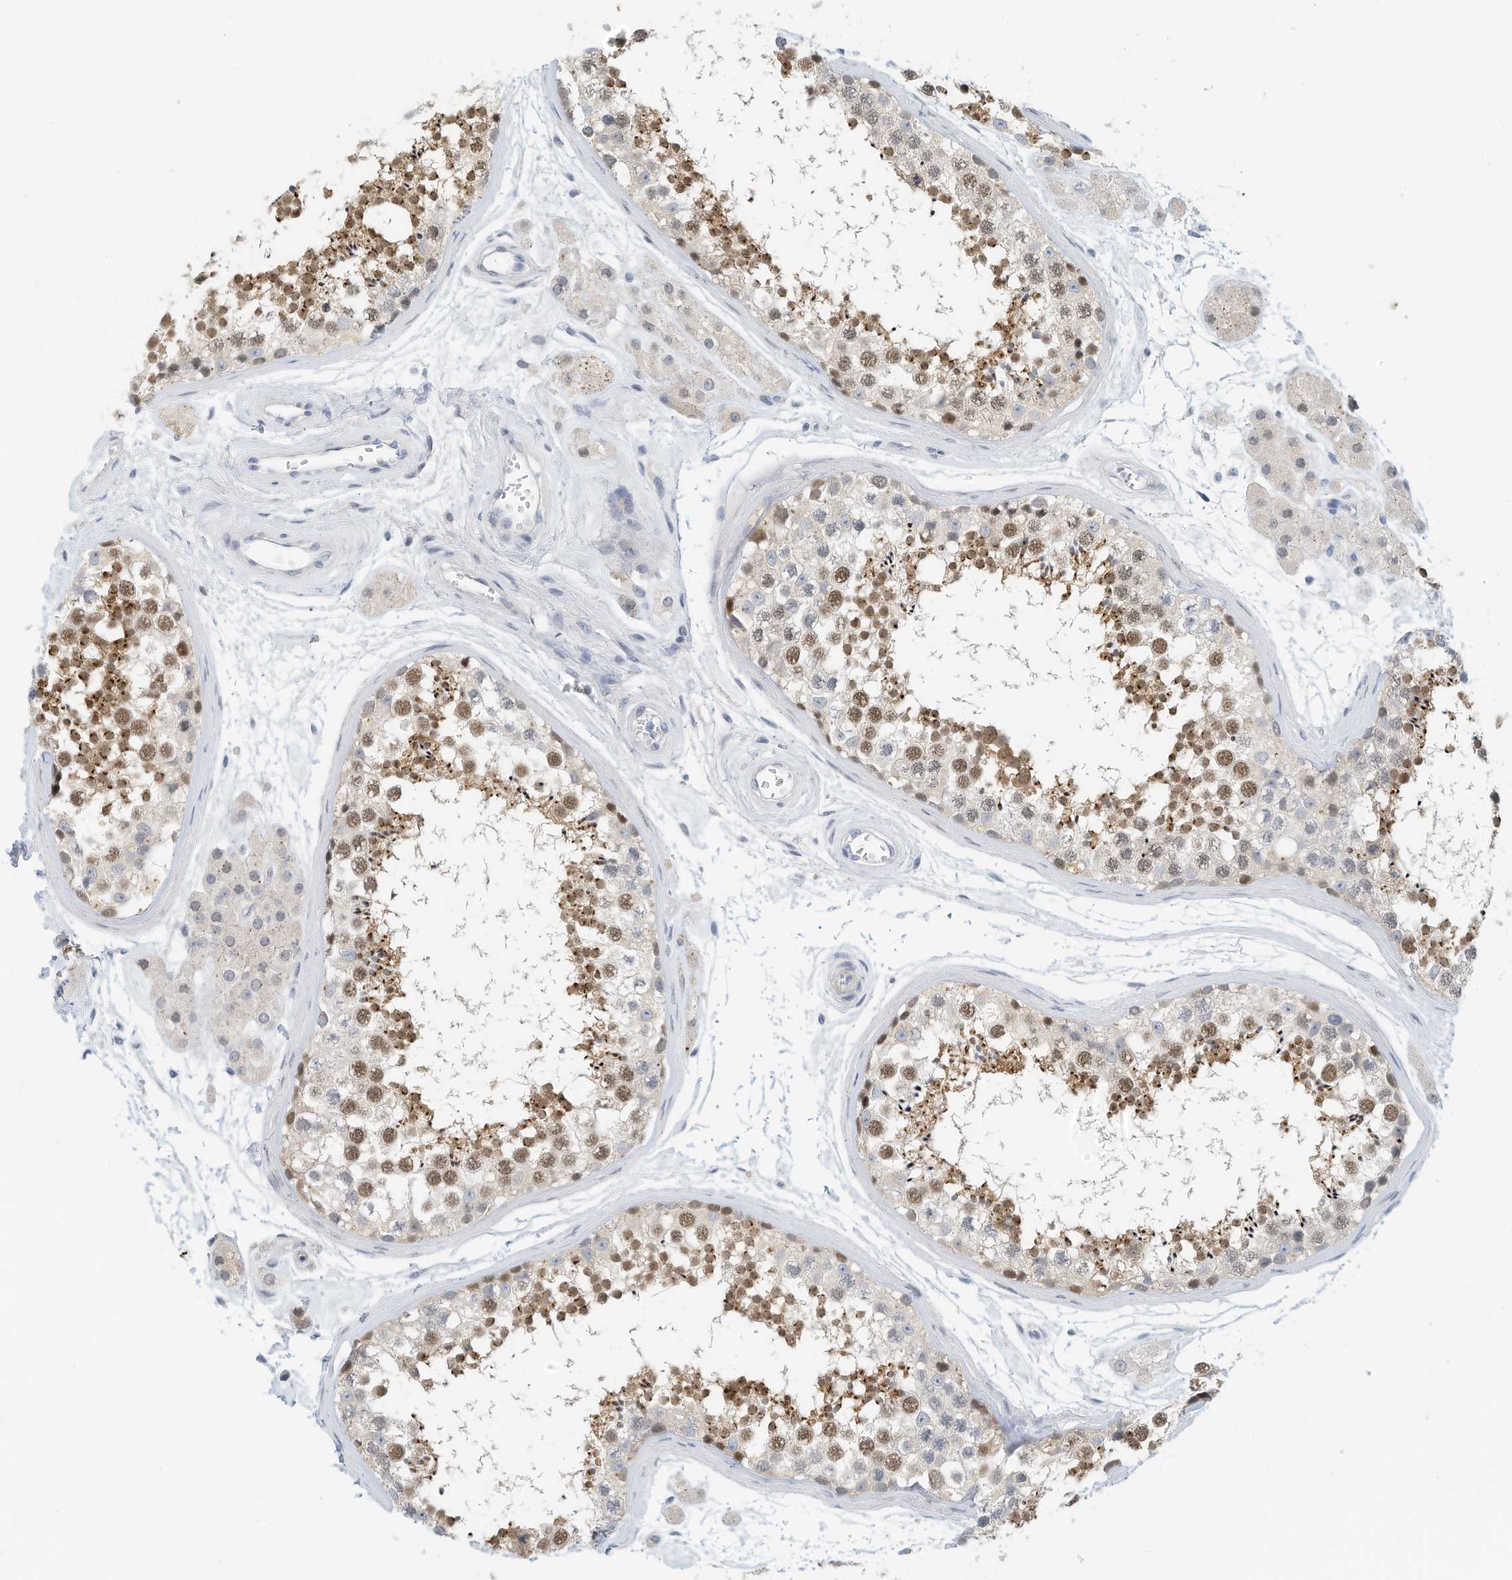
{"staining": {"intensity": "moderate", "quantity": "25%-75%", "location": "cytoplasmic/membranous,nuclear"}, "tissue": "testis", "cell_type": "Cells in seminiferous ducts", "image_type": "normal", "snomed": [{"axis": "morphology", "description": "Normal tissue, NOS"}, {"axis": "topography", "description": "Testis"}], "caption": "Cells in seminiferous ducts demonstrate medium levels of moderate cytoplasmic/membranous,nuclear staining in about 25%-75% of cells in unremarkable testis.", "gene": "ARHGAP28", "patient": {"sex": "male", "age": 56}}